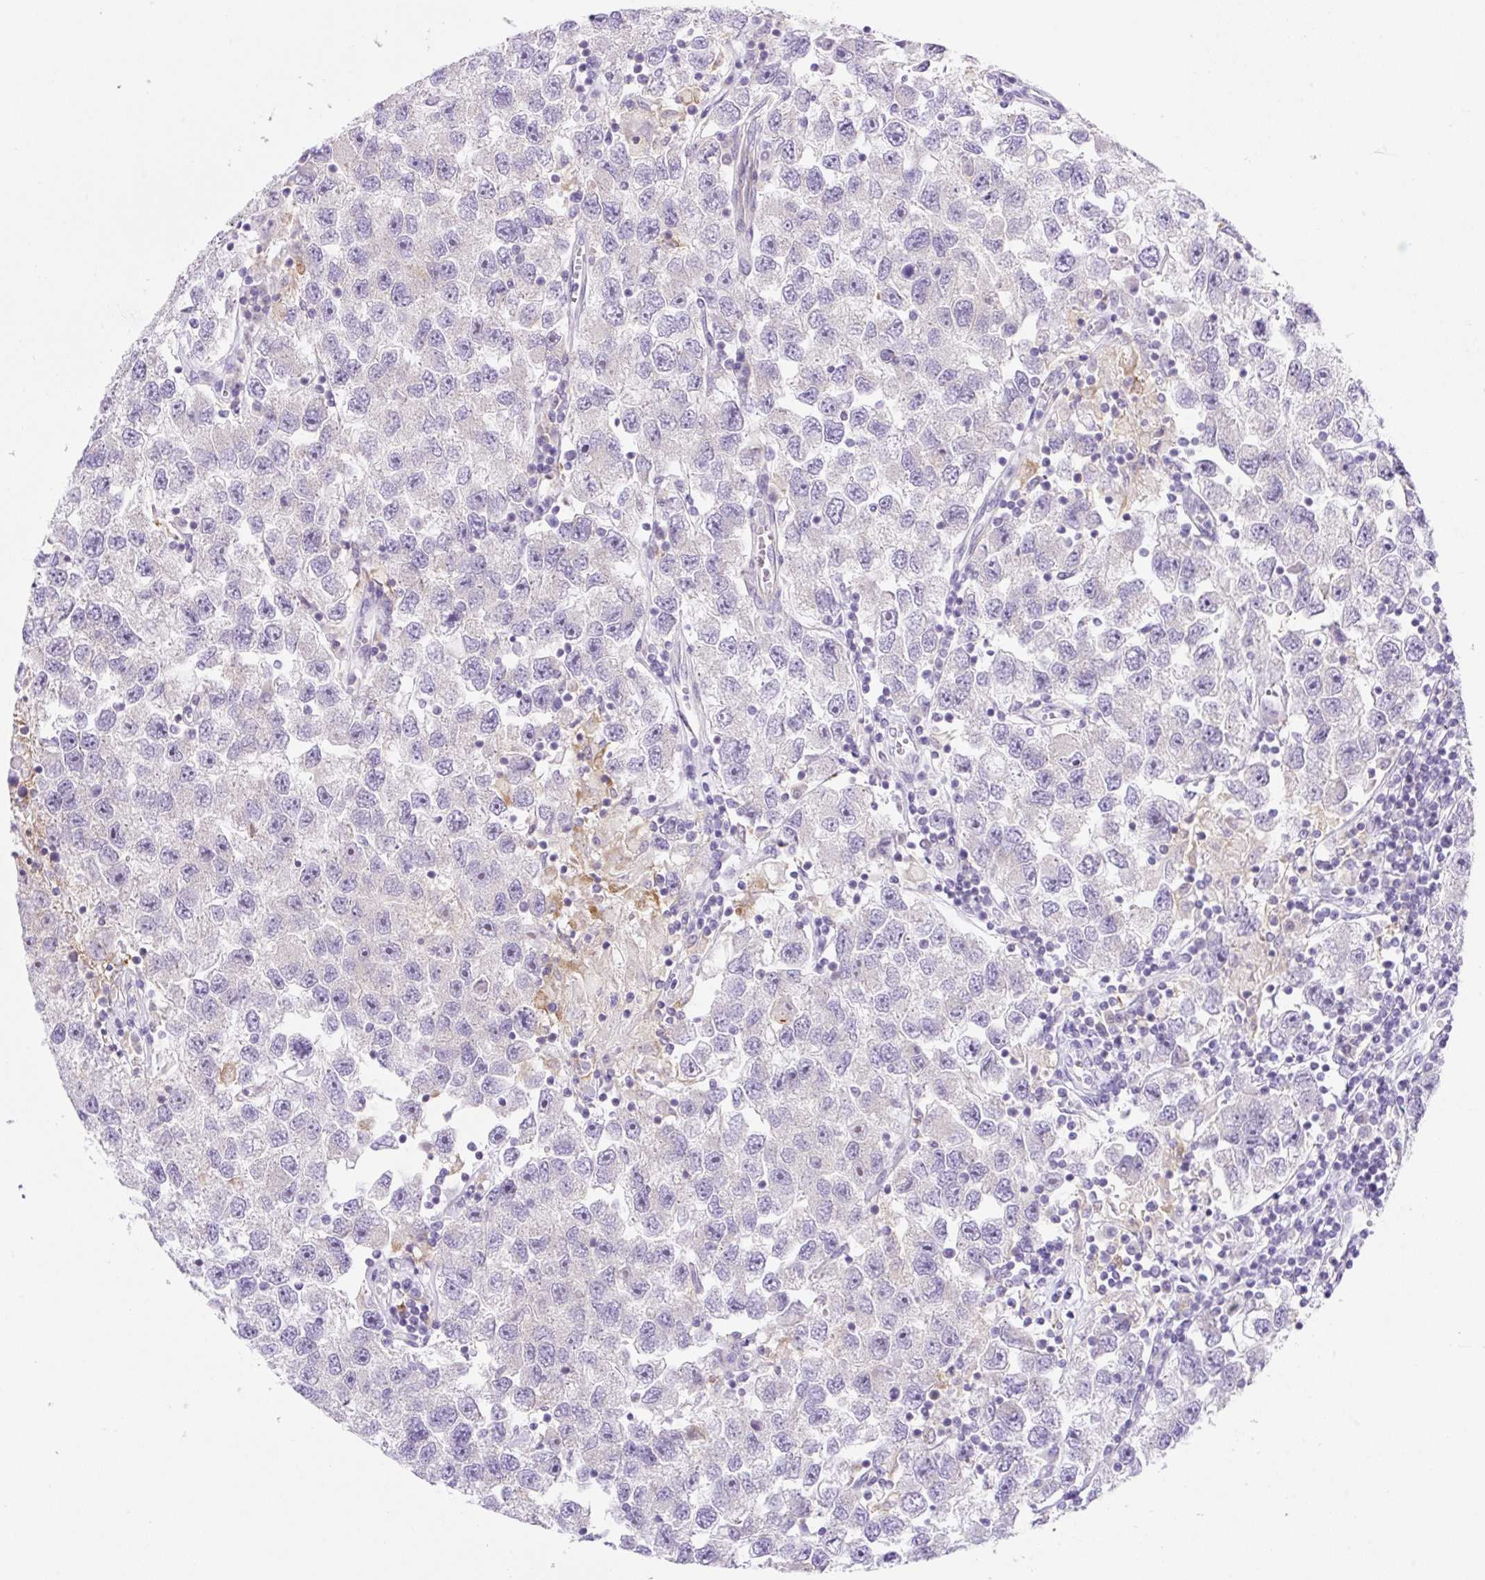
{"staining": {"intensity": "negative", "quantity": "none", "location": "none"}, "tissue": "testis cancer", "cell_type": "Tumor cells", "image_type": "cancer", "snomed": [{"axis": "morphology", "description": "Seminoma, NOS"}, {"axis": "topography", "description": "Testis"}], "caption": "The image exhibits no staining of tumor cells in testis cancer.", "gene": "CAMK2B", "patient": {"sex": "male", "age": 26}}